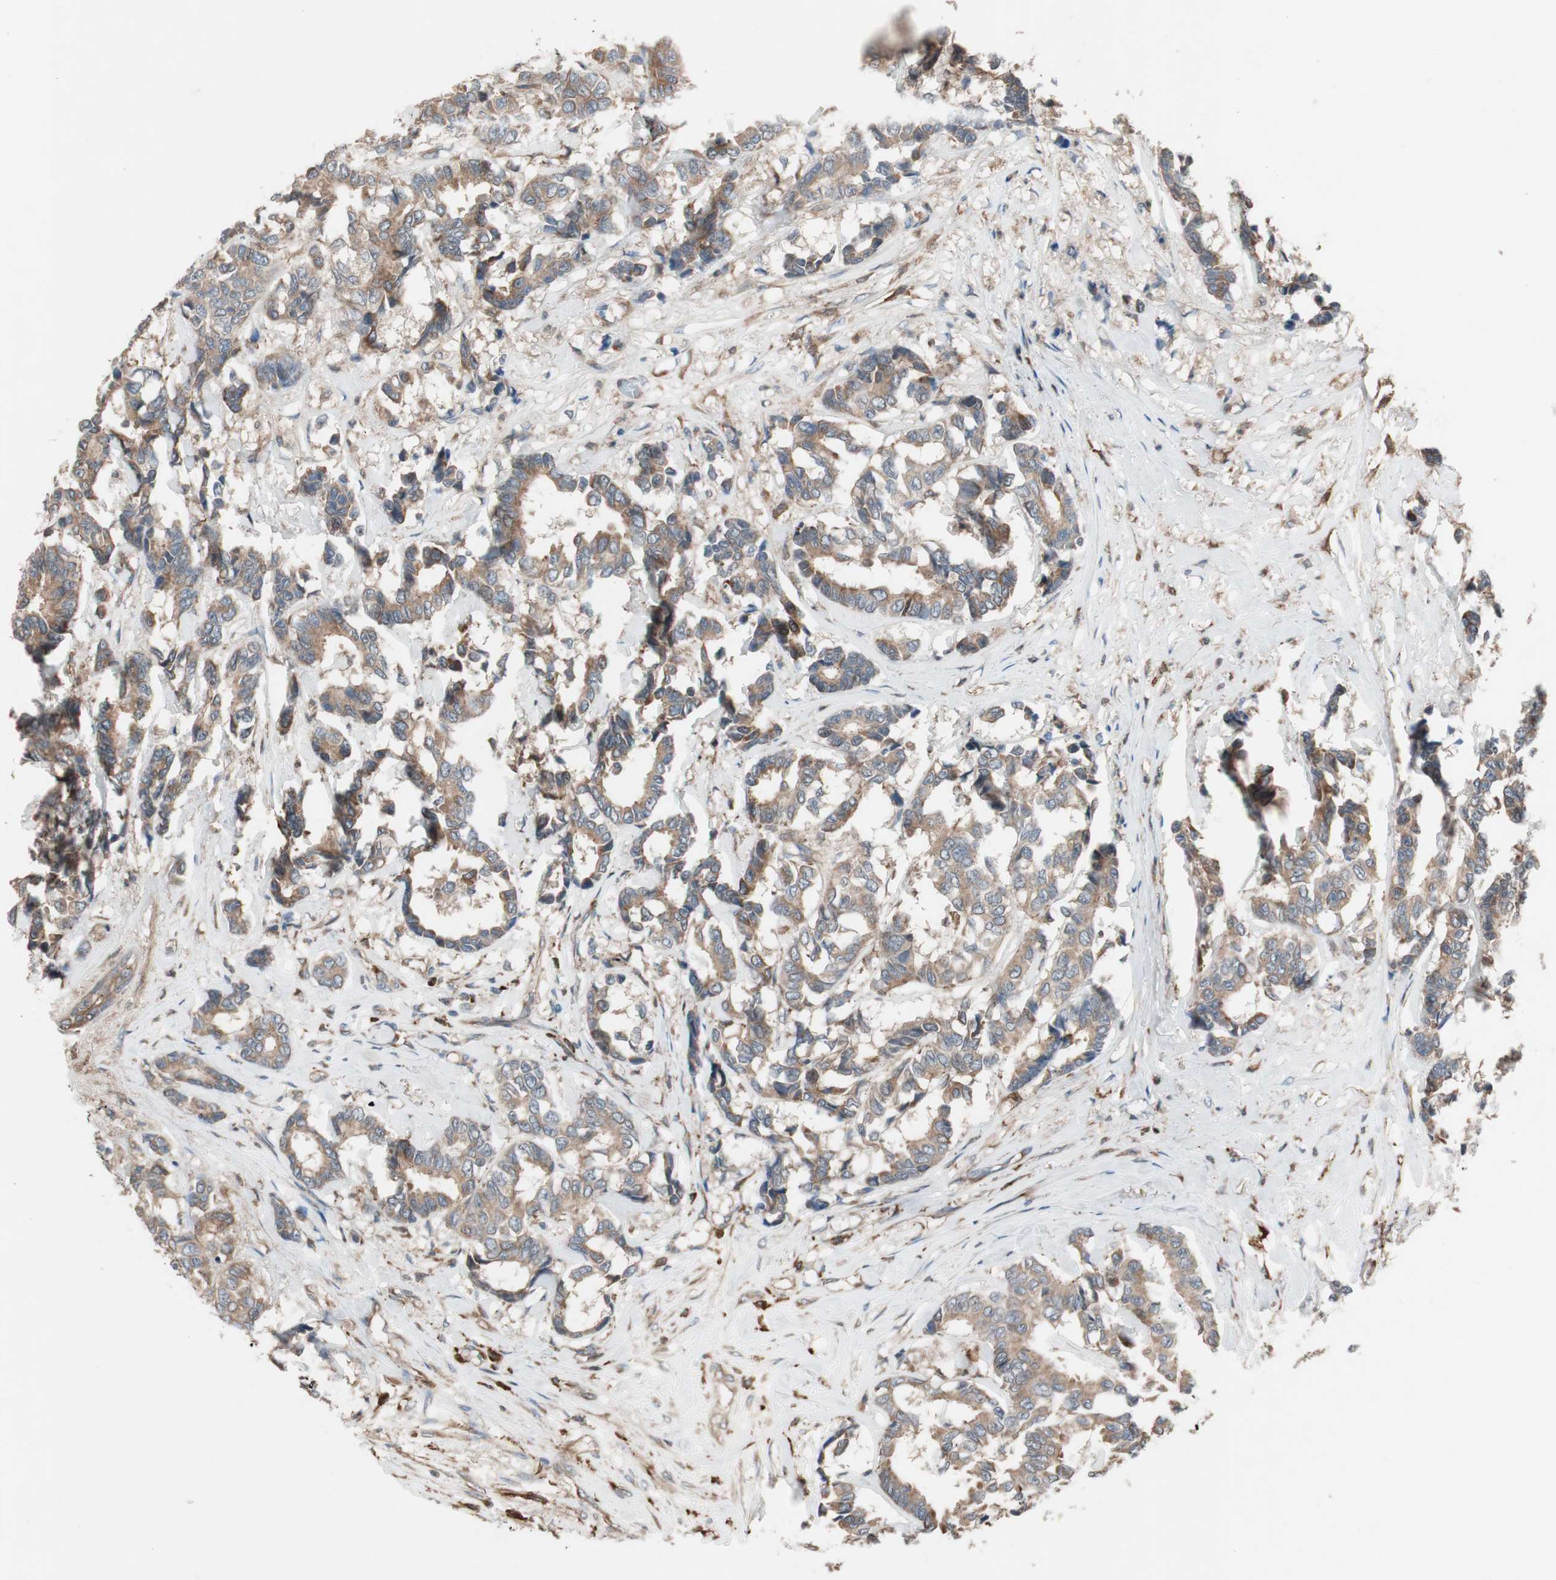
{"staining": {"intensity": "moderate", "quantity": ">75%", "location": "cytoplasmic/membranous"}, "tissue": "breast cancer", "cell_type": "Tumor cells", "image_type": "cancer", "snomed": [{"axis": "morphology", "description": "Duct carcinoma"}, {"axis": "topography", "description": "Breast"}], "caption": "IHC staining of breast cancer, which displays medium levels of moderate cytoplasmic/membranous staining in approximately >75% of tumor cells indicating moderate cytoplasmic/membranous protein positivity. The staining was performed using DAB (brown) for protein detection and nuclei were counterstained in hematoxylin (blue).", "gene": "STAB1", "patient": {"sex": "female", "age": 87}}